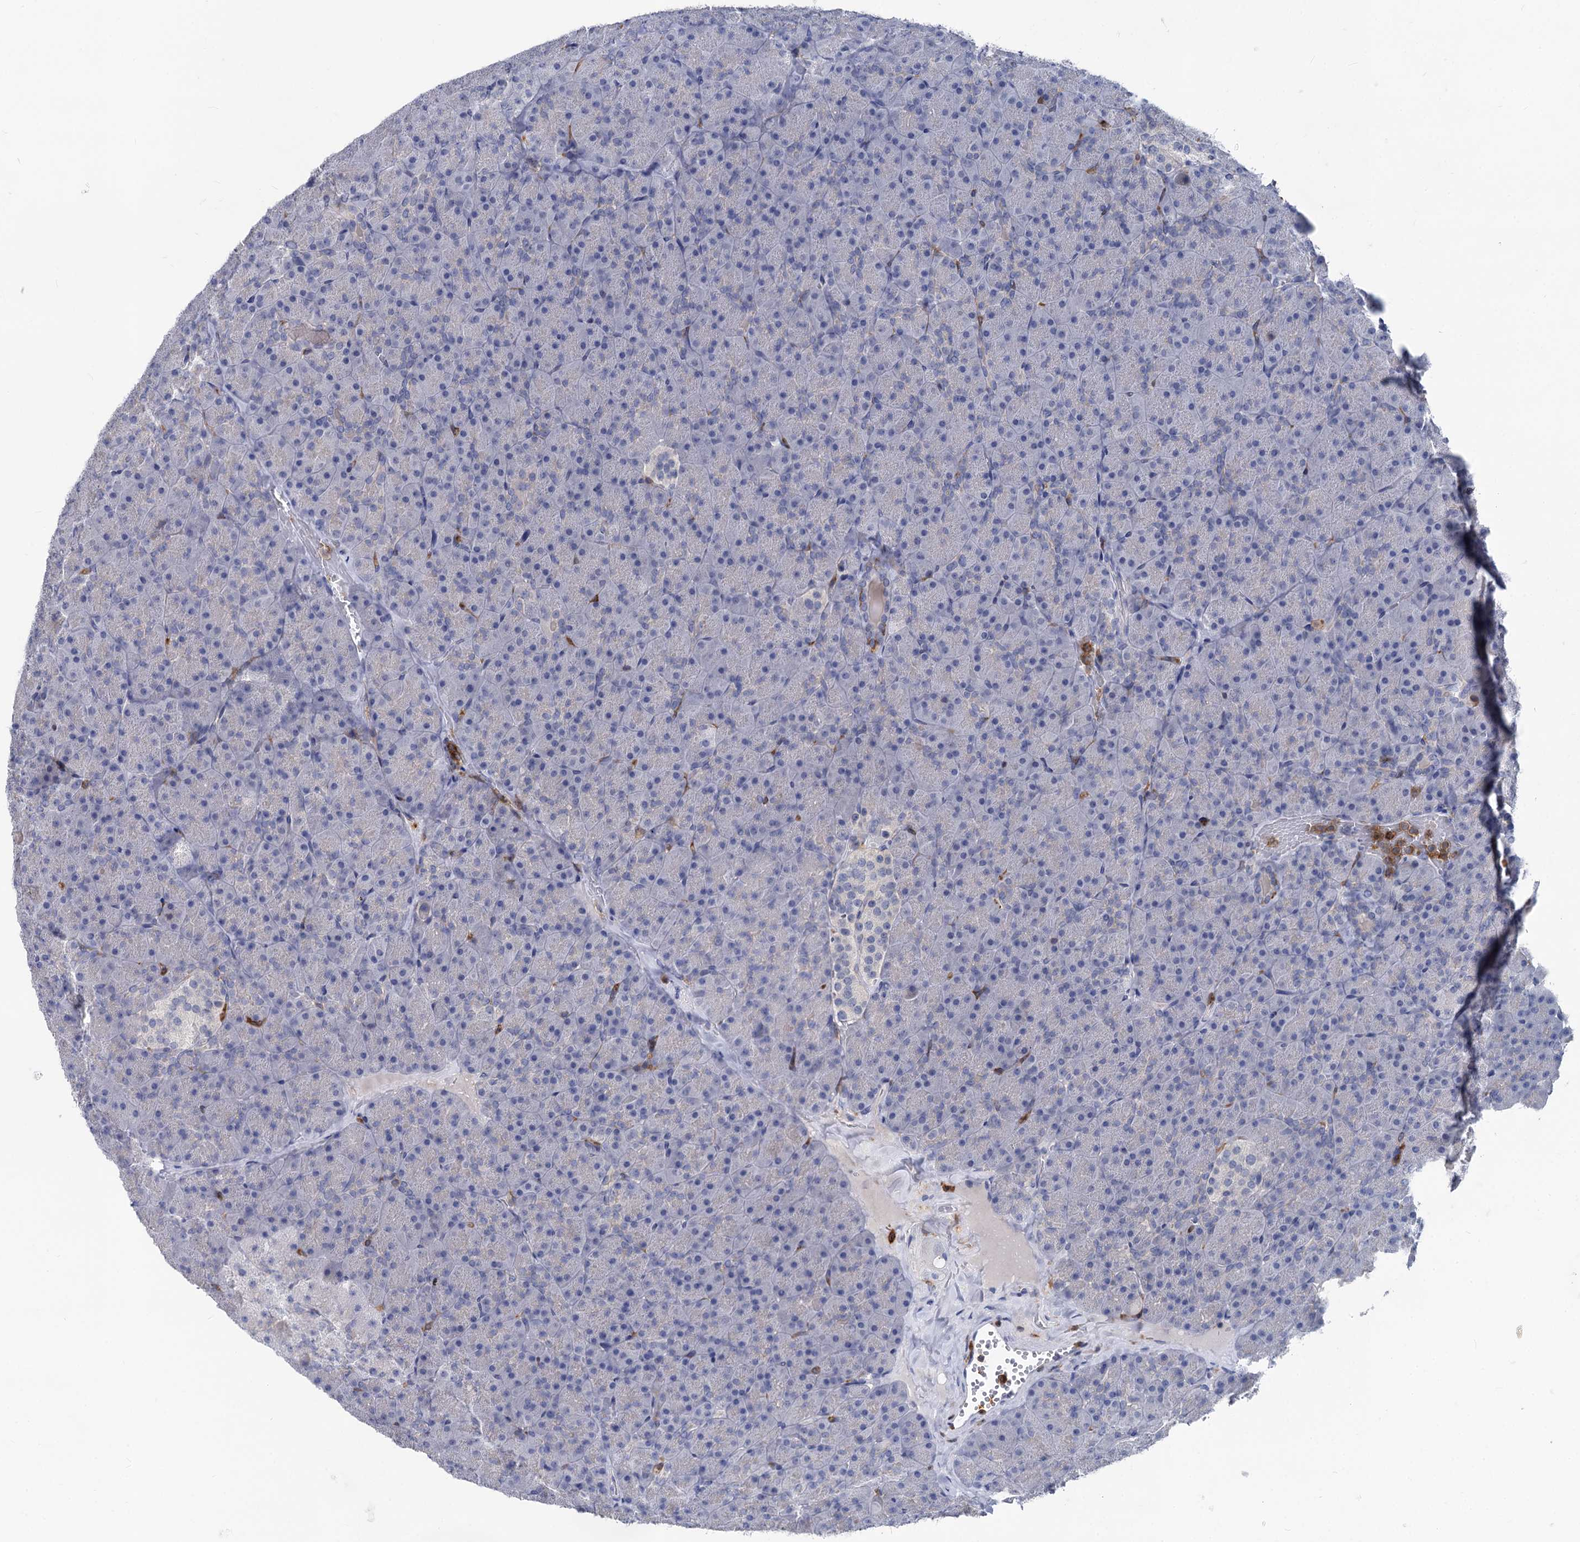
{"staining": {"intensity": "negative", "quantity": "none", "location": "none"}, "tissue": "pancreas", "cell_type": "Exocrine glandular cells", "image_type": "normal", "snomed": [{"axis": "morphology", "description": "Normal tissue, NOS"}, {"axis": "topography", "description": "Pancreas"}], "caption": "Human pancreas stained for a protein using immunohistochemistry (IHC) shows no staining in exocrine glandular cells.", "gene": "RHOG", "patient": {"sex": "male", "age": 36}}